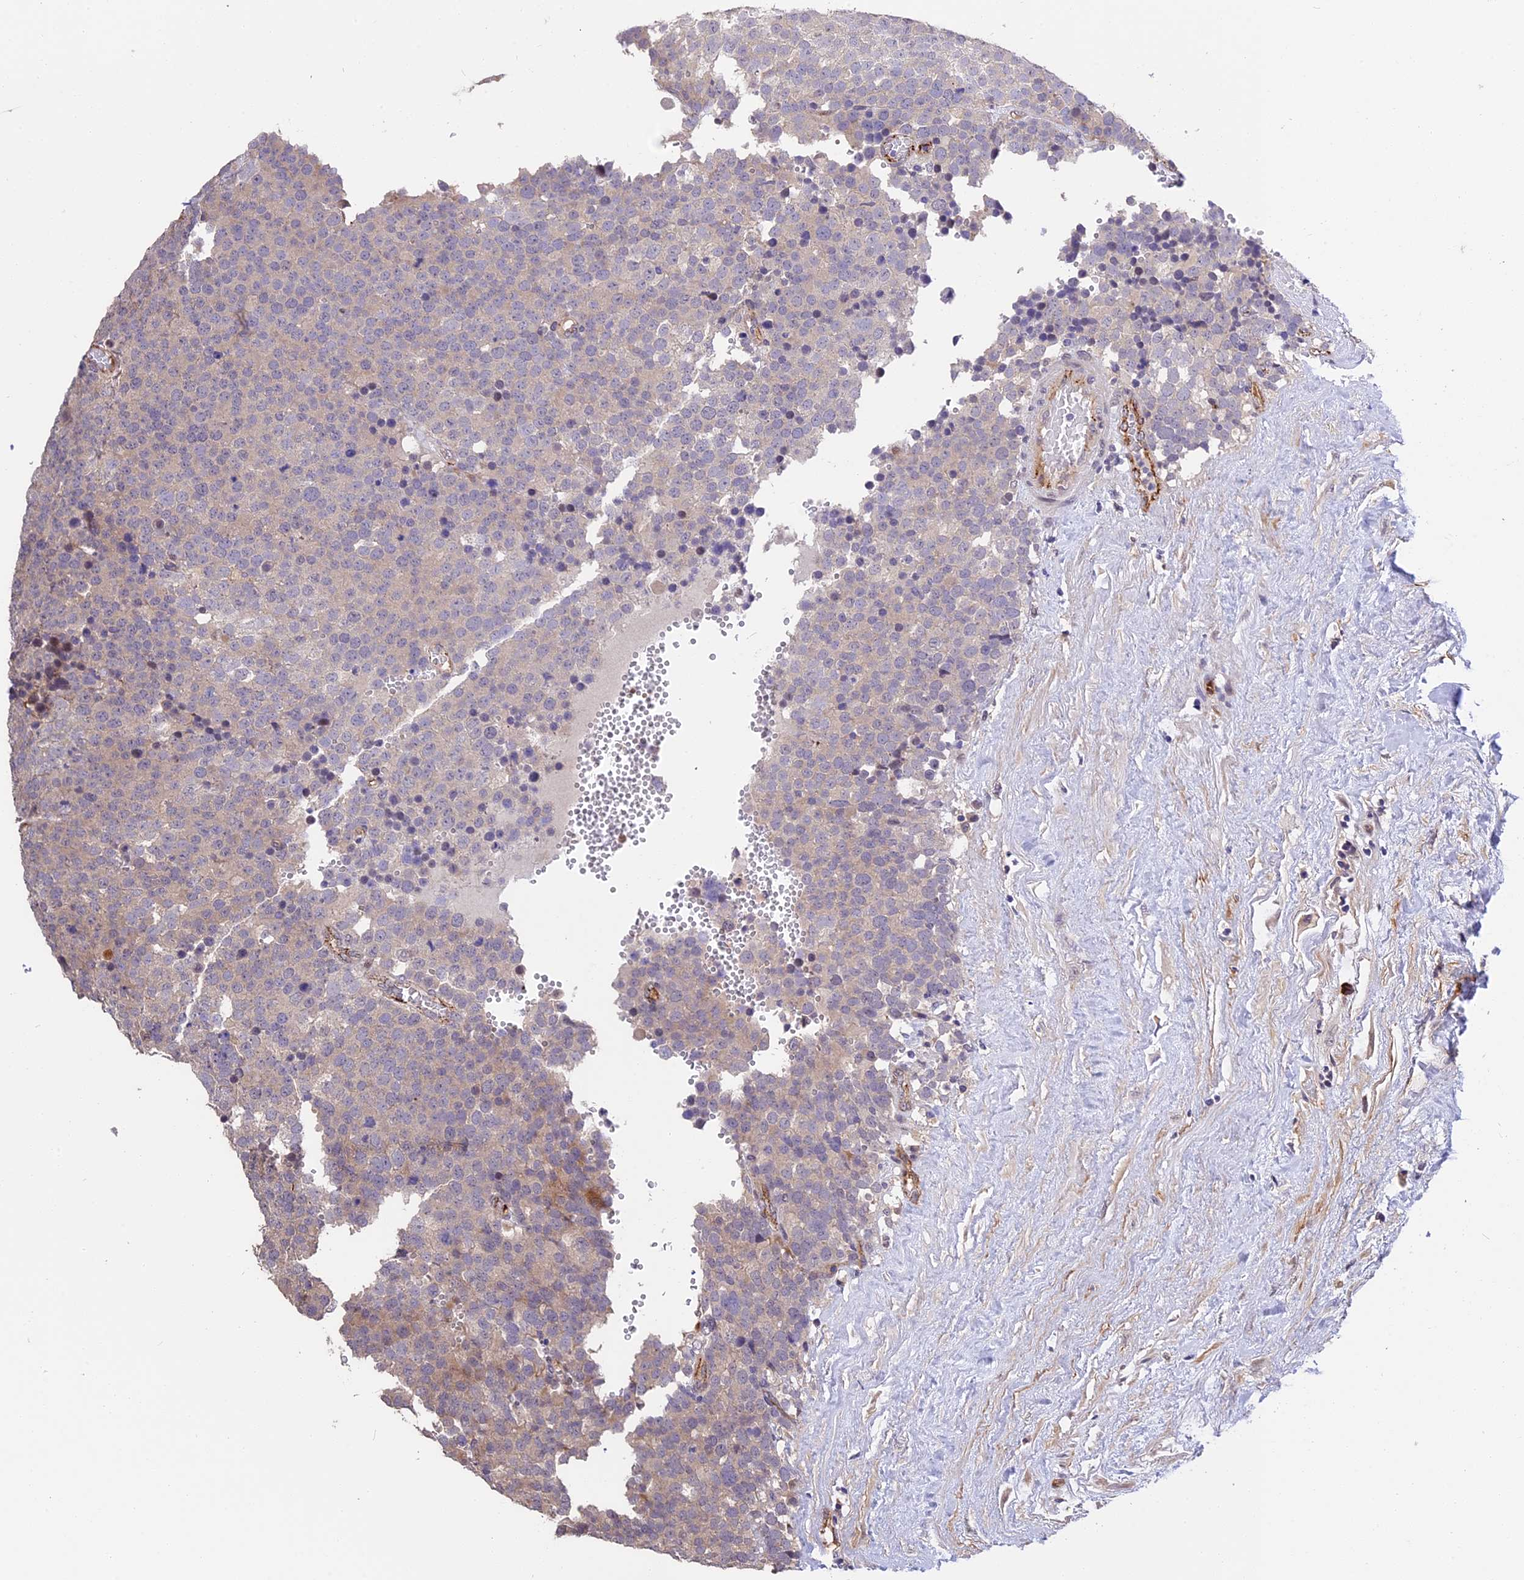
{"staining": {"intensity": "weak", "quantity": "<25%", "location": "cytoplasmic/membranous"}, "tissue": "testis cancer", "cell_type": "Tumor cells", "image_type": "cancer", "snomed": [{"axis": "morphology", "description": "Seminoma, NOS"}, {"axis": "topography", "description": "Testis"}], "caption": "A high-resolution photomicrograph shows immunohistochemistry (IHC) staining of testis seminoma, which demonstrates no significant staining in tumor cells.", "gene": "MFSD2A", "patient": {"sex": "male", "age": 71}}